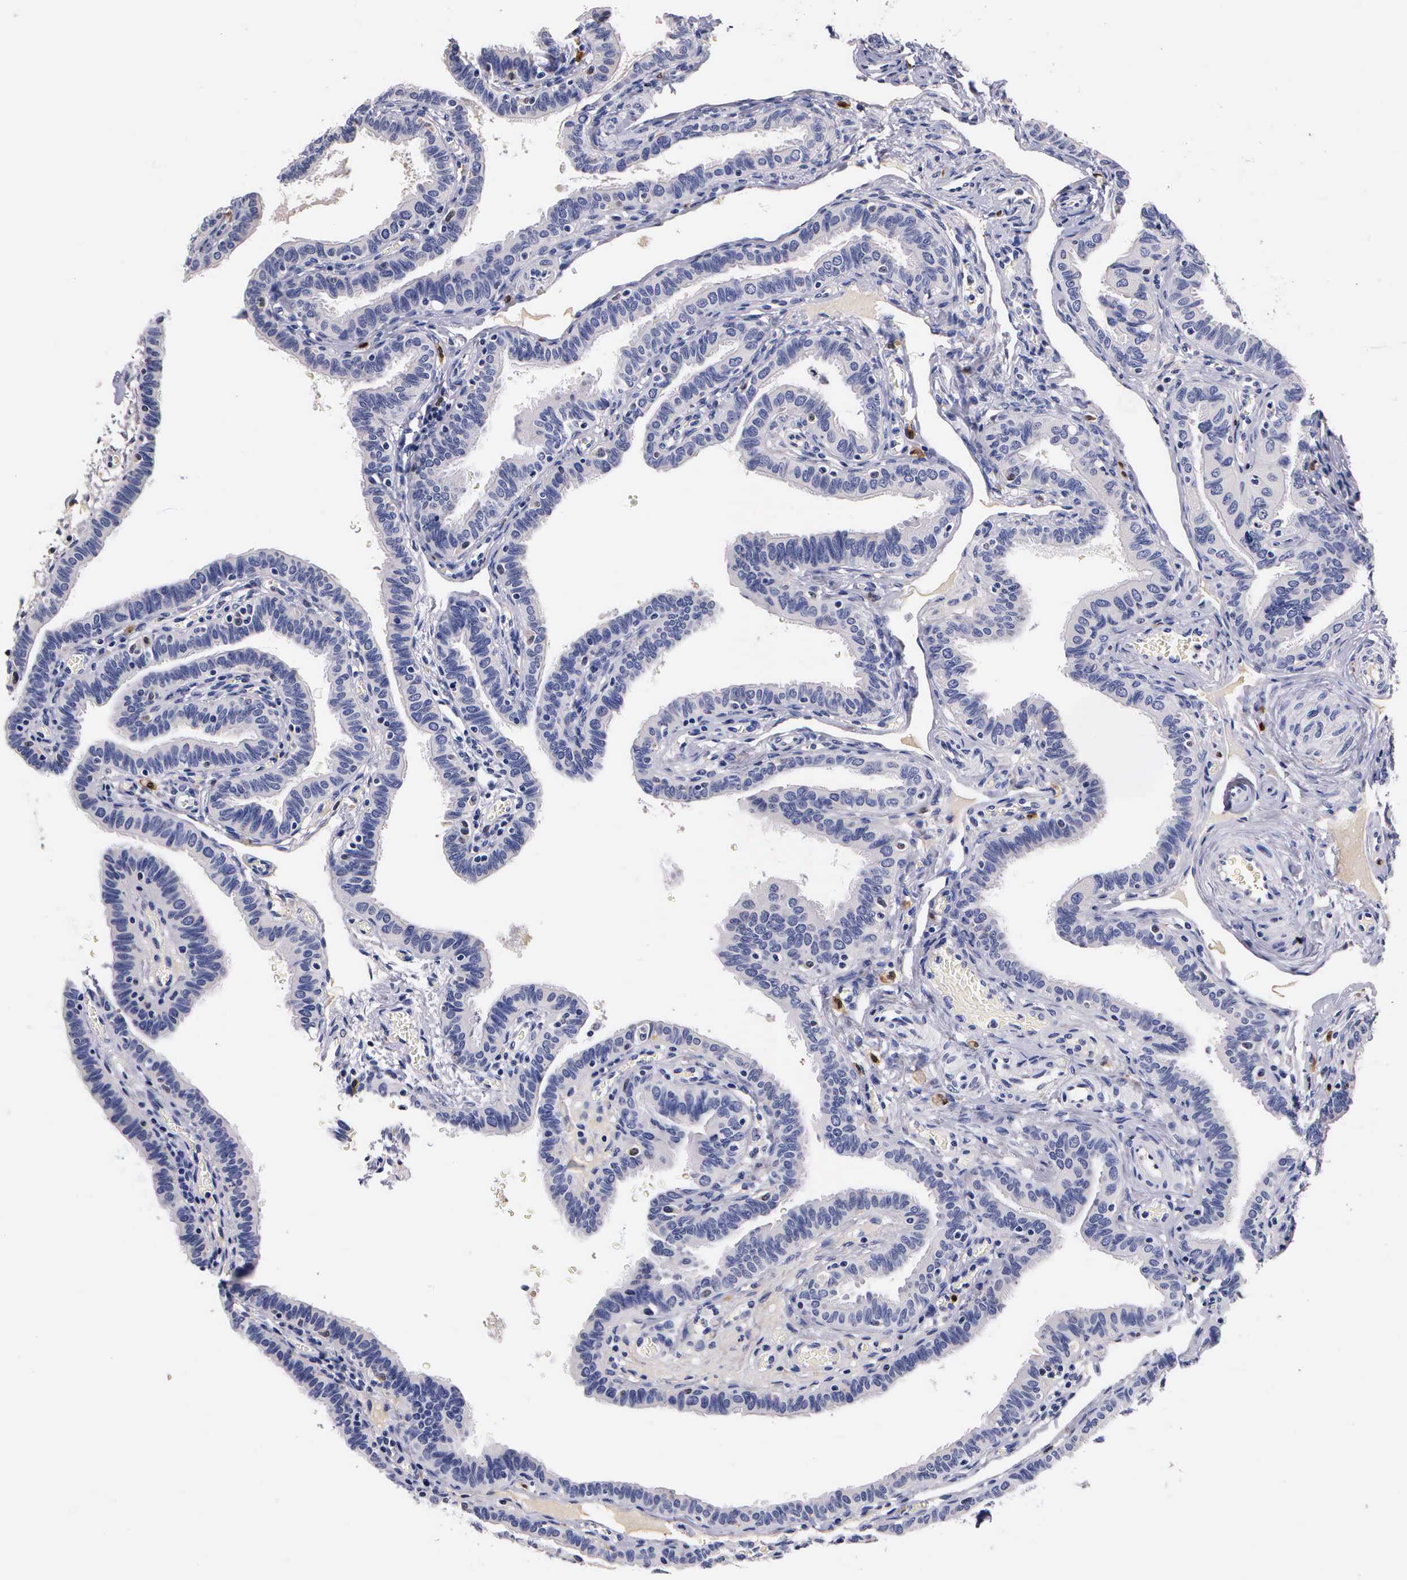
{"staining": {"intensity": "negative", "quantity": "none", "location": "none"}, "tissue": "fallopian tube", "cell_type": "Glandular cells", "image_type": "normal", "snomed": [{"axis": "morphology", "description": "Normal tissue, NOS"}, {"axis": "topography", "description": "Fallopian tube"}], "caption": "Fallopian tube was stained to show a protein in brown. There is no significant expression in glandular cells. Brightfield microscopy of immunohistochemistry (IHC) stained with DAB (3,3'-diaminobenzidine) (brown) and hematoxylin (blue), captured at high magnification.", "gene": "RENBP", "patient": {"sex": "female", "age": 38}}